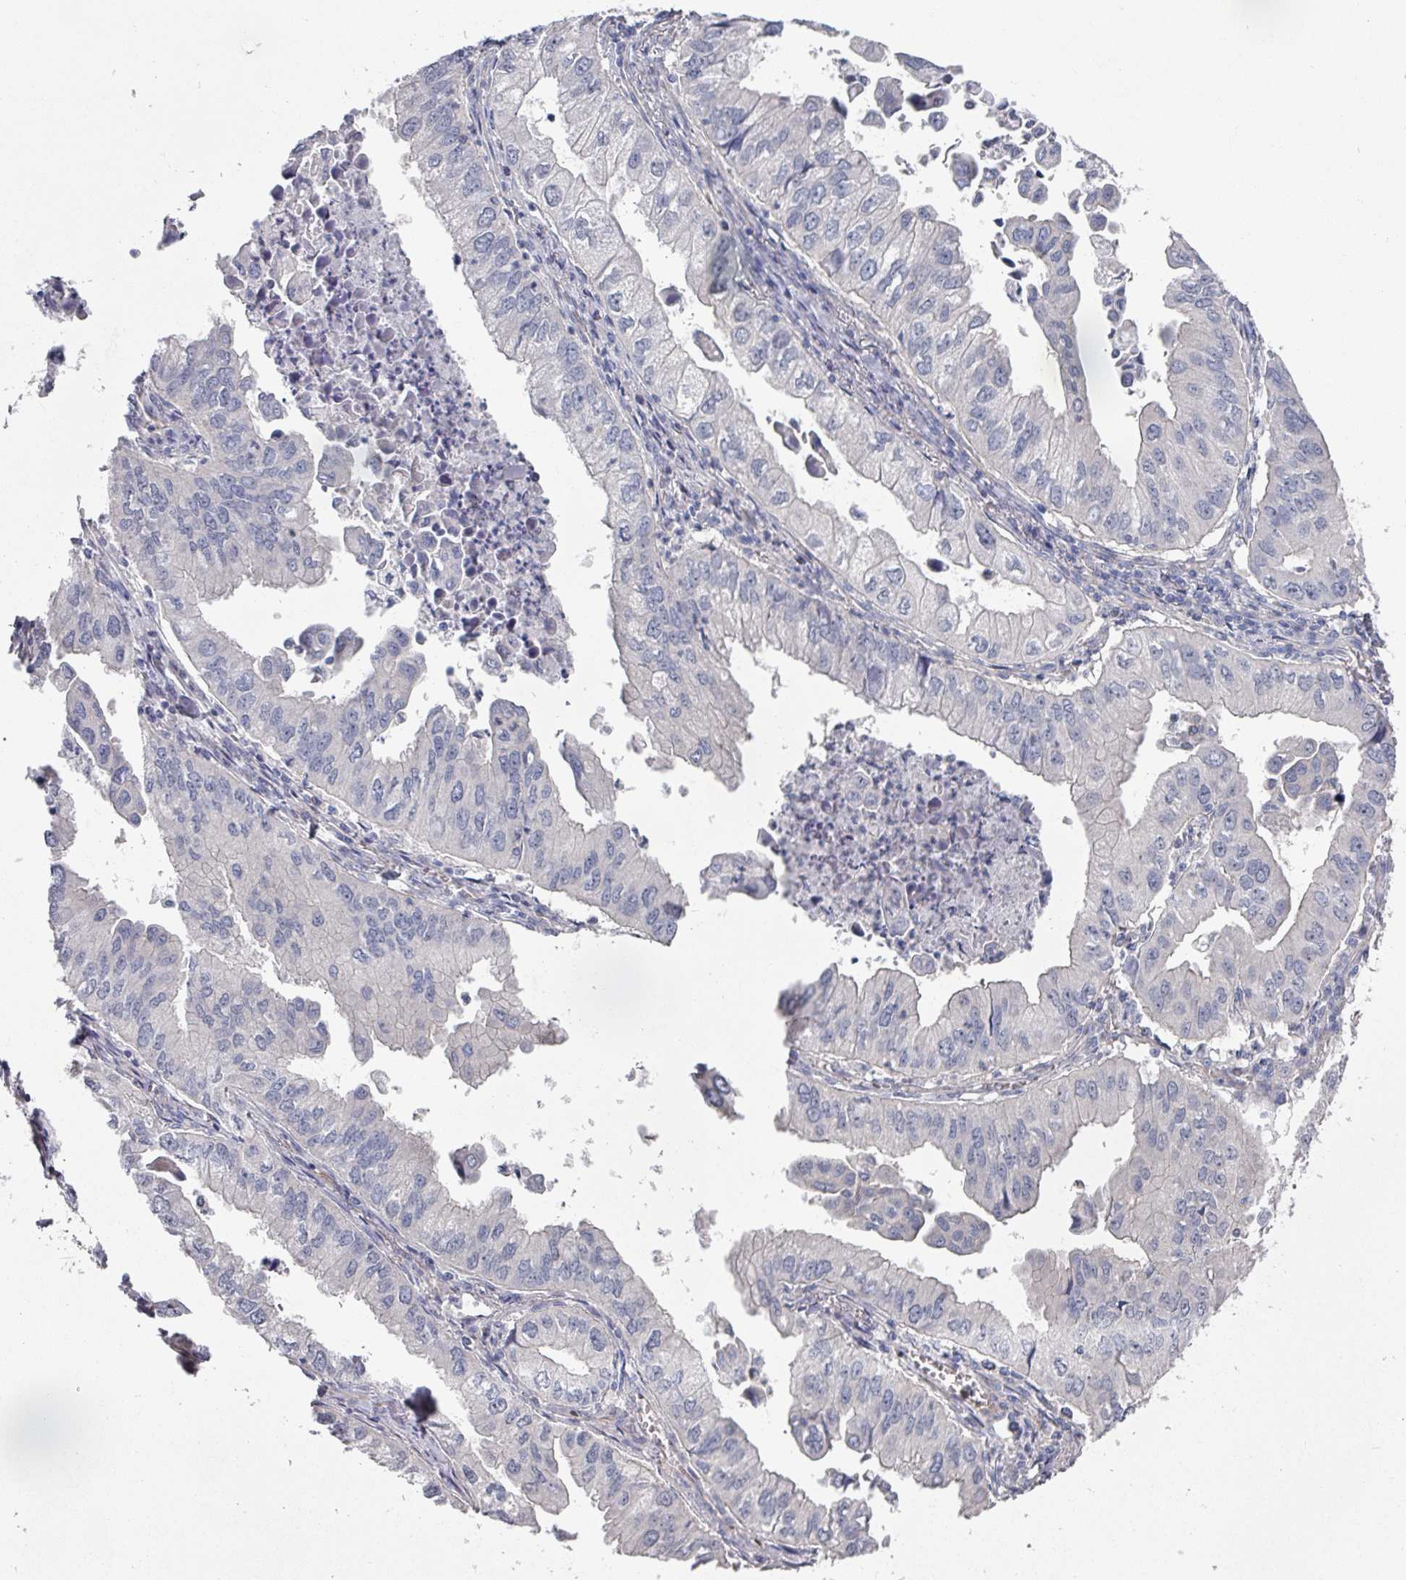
{"staining": {"intensity": "negative", "quantity": "none", "location": "none"}, "tissue": "lung cancer", "cell_type": "Tumor cells", "image_type": "cancer", "snomed": [{"axis": "morphology", "description": "Adenocarcinoma, NOS"}, {"axis": "topography", "description": "Lung"}], "caption": "An immunohistochemistry (IHC) photomicrograph of lung adenocarcinoma is shown. There is no staining in tumor cells of lung adenocarcinoma.", "gene": "EFL1", "patient": {"sex": "male", "age": 48}}